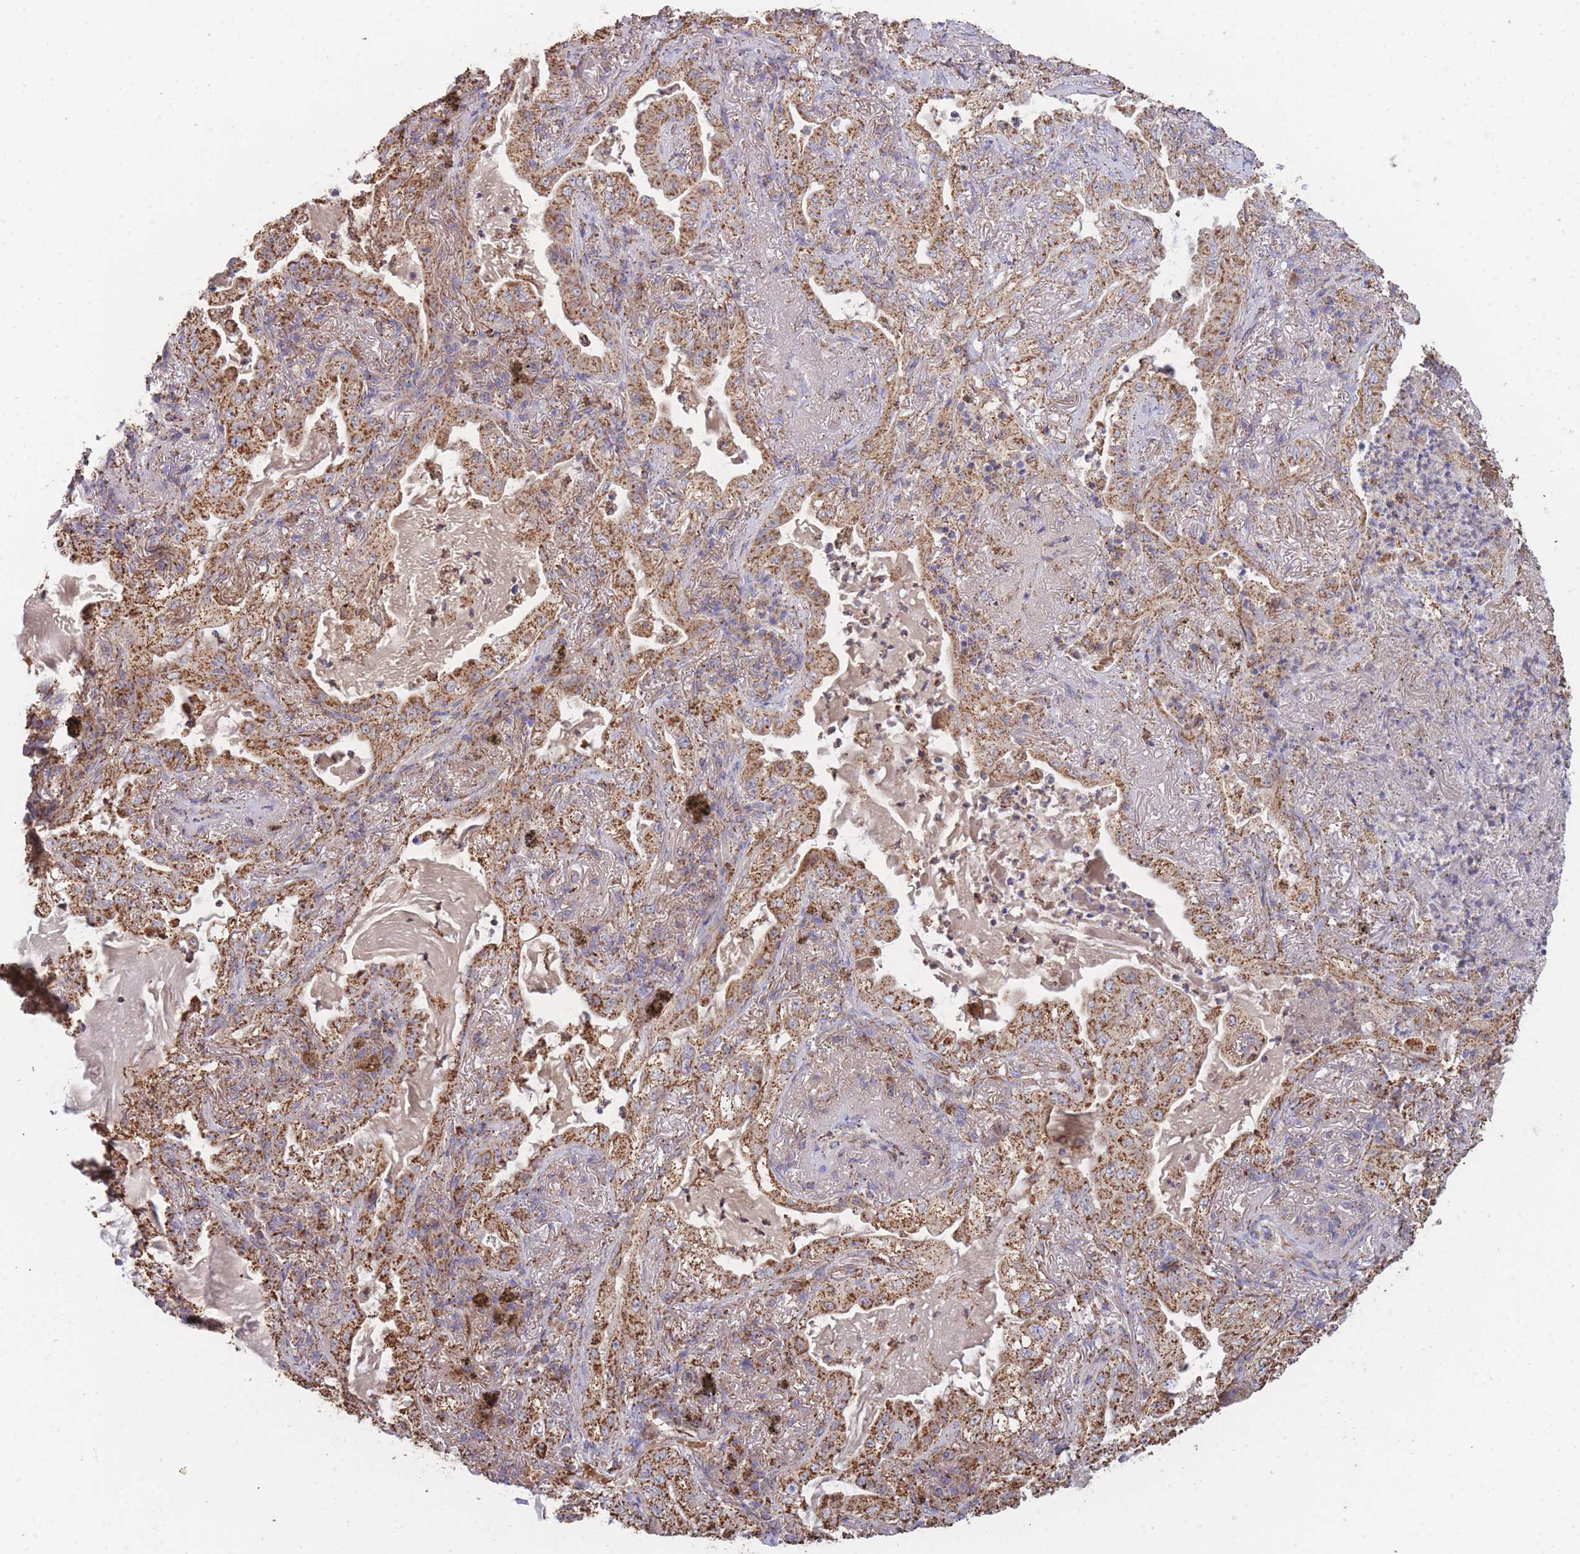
{"staining": {"intensity": "moderate", "quantity": ">75%", "location": "cytoplasmic/membranous"}, "tissue": "lung cancer", "cell_type": "Tumor cells", "image_type": "cancer", "snomed": [{"axis": "morphology", "description": "Adenocarcinoma, NOS"}, {"axis": "topography", "description": "Lung"}], "caption": "A brown stain labels moderate cytoplasmic/membranous positivity of a protein in human adenocarcinoma (lung) tumor cells.", "gene": "MRPL17", "patient": {"sex": "female", "age": 73}}